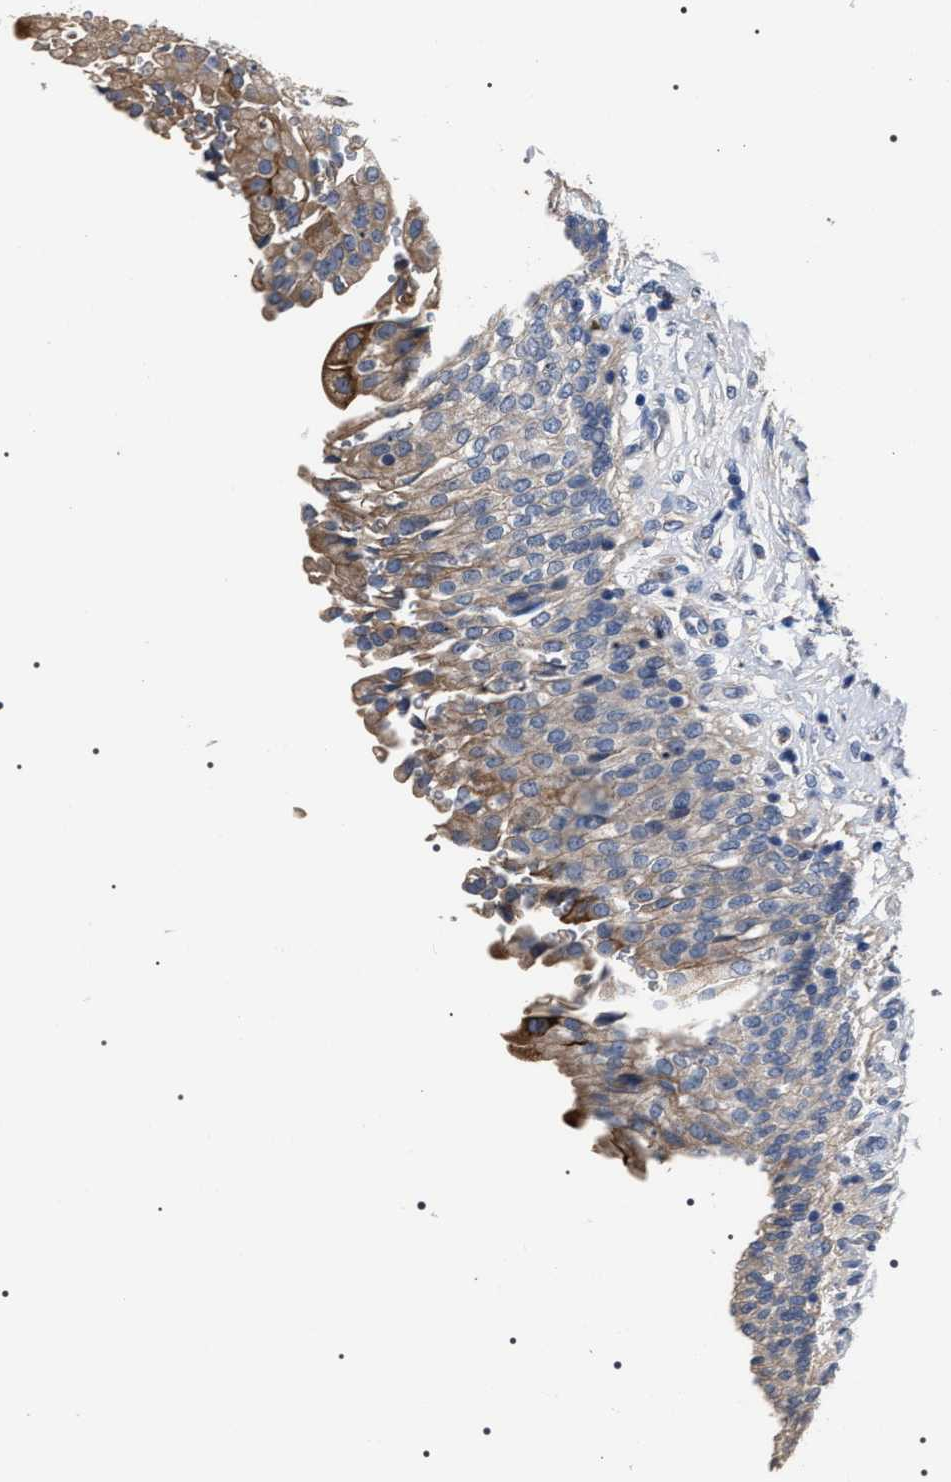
{"staining": {"intensity": "moderate", "quantity": "25%-75%", "location": "cytoplasmic/membranous"}, "tissue": "urinary bladder", "cell_type": "Urothelial cells", "image_type": "normal", "snomed": [{"axis": "morphology", "description": "Urothelial carcinoma, High grade"}, {"axis": "topography", "description": "Urinary bladder"}], "caption": "Human urinary bladder stained with a brown dye displays moderate cytoplasmic/membranous positive staining in approximately 25%-75% of urothelial cells.", "gene": "TRIM54", "patient": {"sex": "male", "age": 46}}